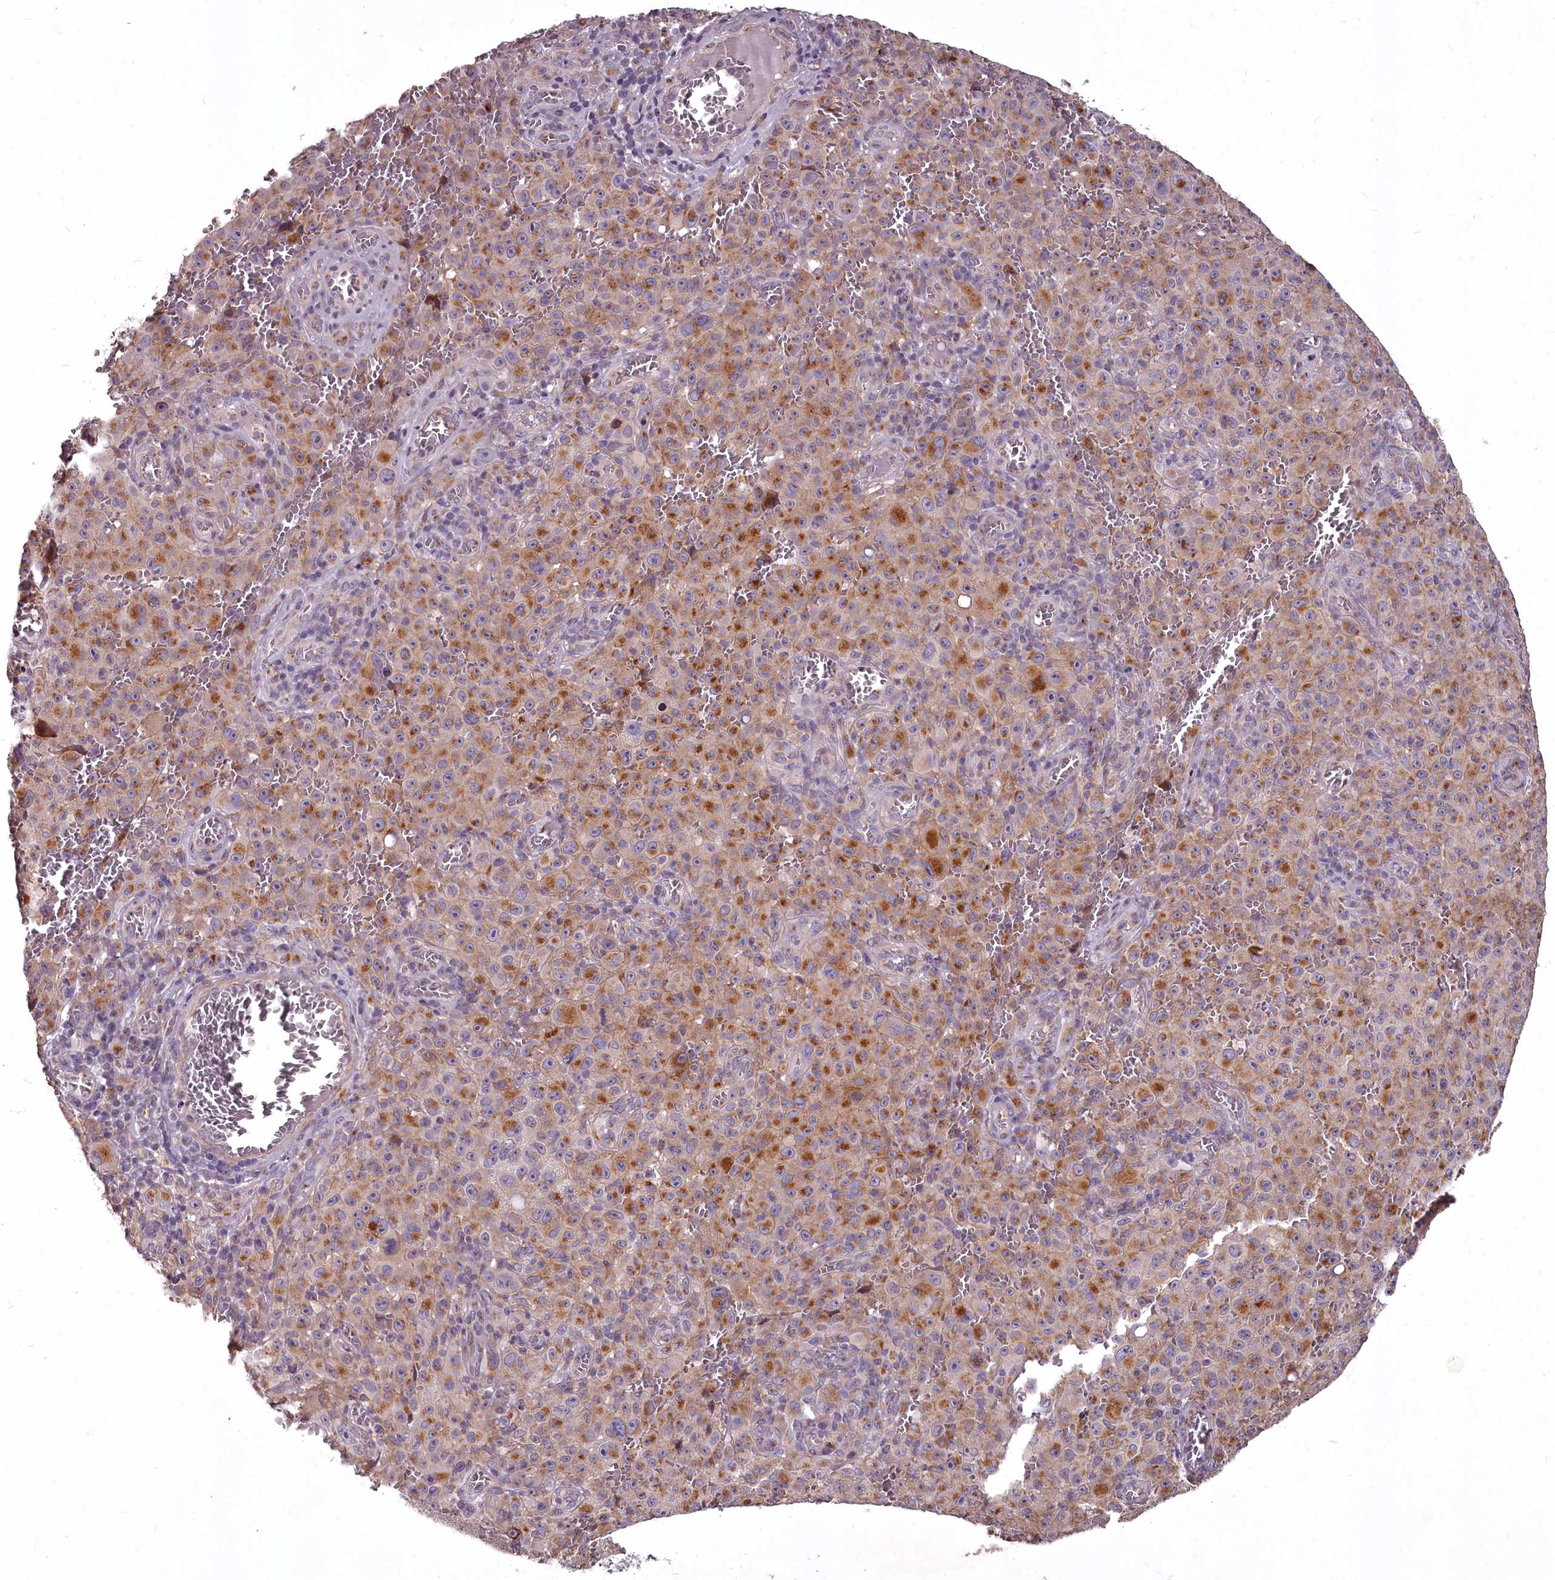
{"staining": {"intensity": "moderate", "quantity": ">75%", "location": "cytoplasmic/membranous"}, "tissue": "melanoma", "cell_type": "Tumor cells", "image_type": "cancer", "snomed": [{"axis": "morphology", "description": "Malignant melanoma, NOS"}, {"axis": "topography", "description": "Skin"}], "caption": "Protein analysis of malignant melanoma tissue reveals moderate cytoplasmic/membranous expression in about >75% of tumor cells.", "gene": "STX6", "patient": {"sex": "female", "age": 82}}